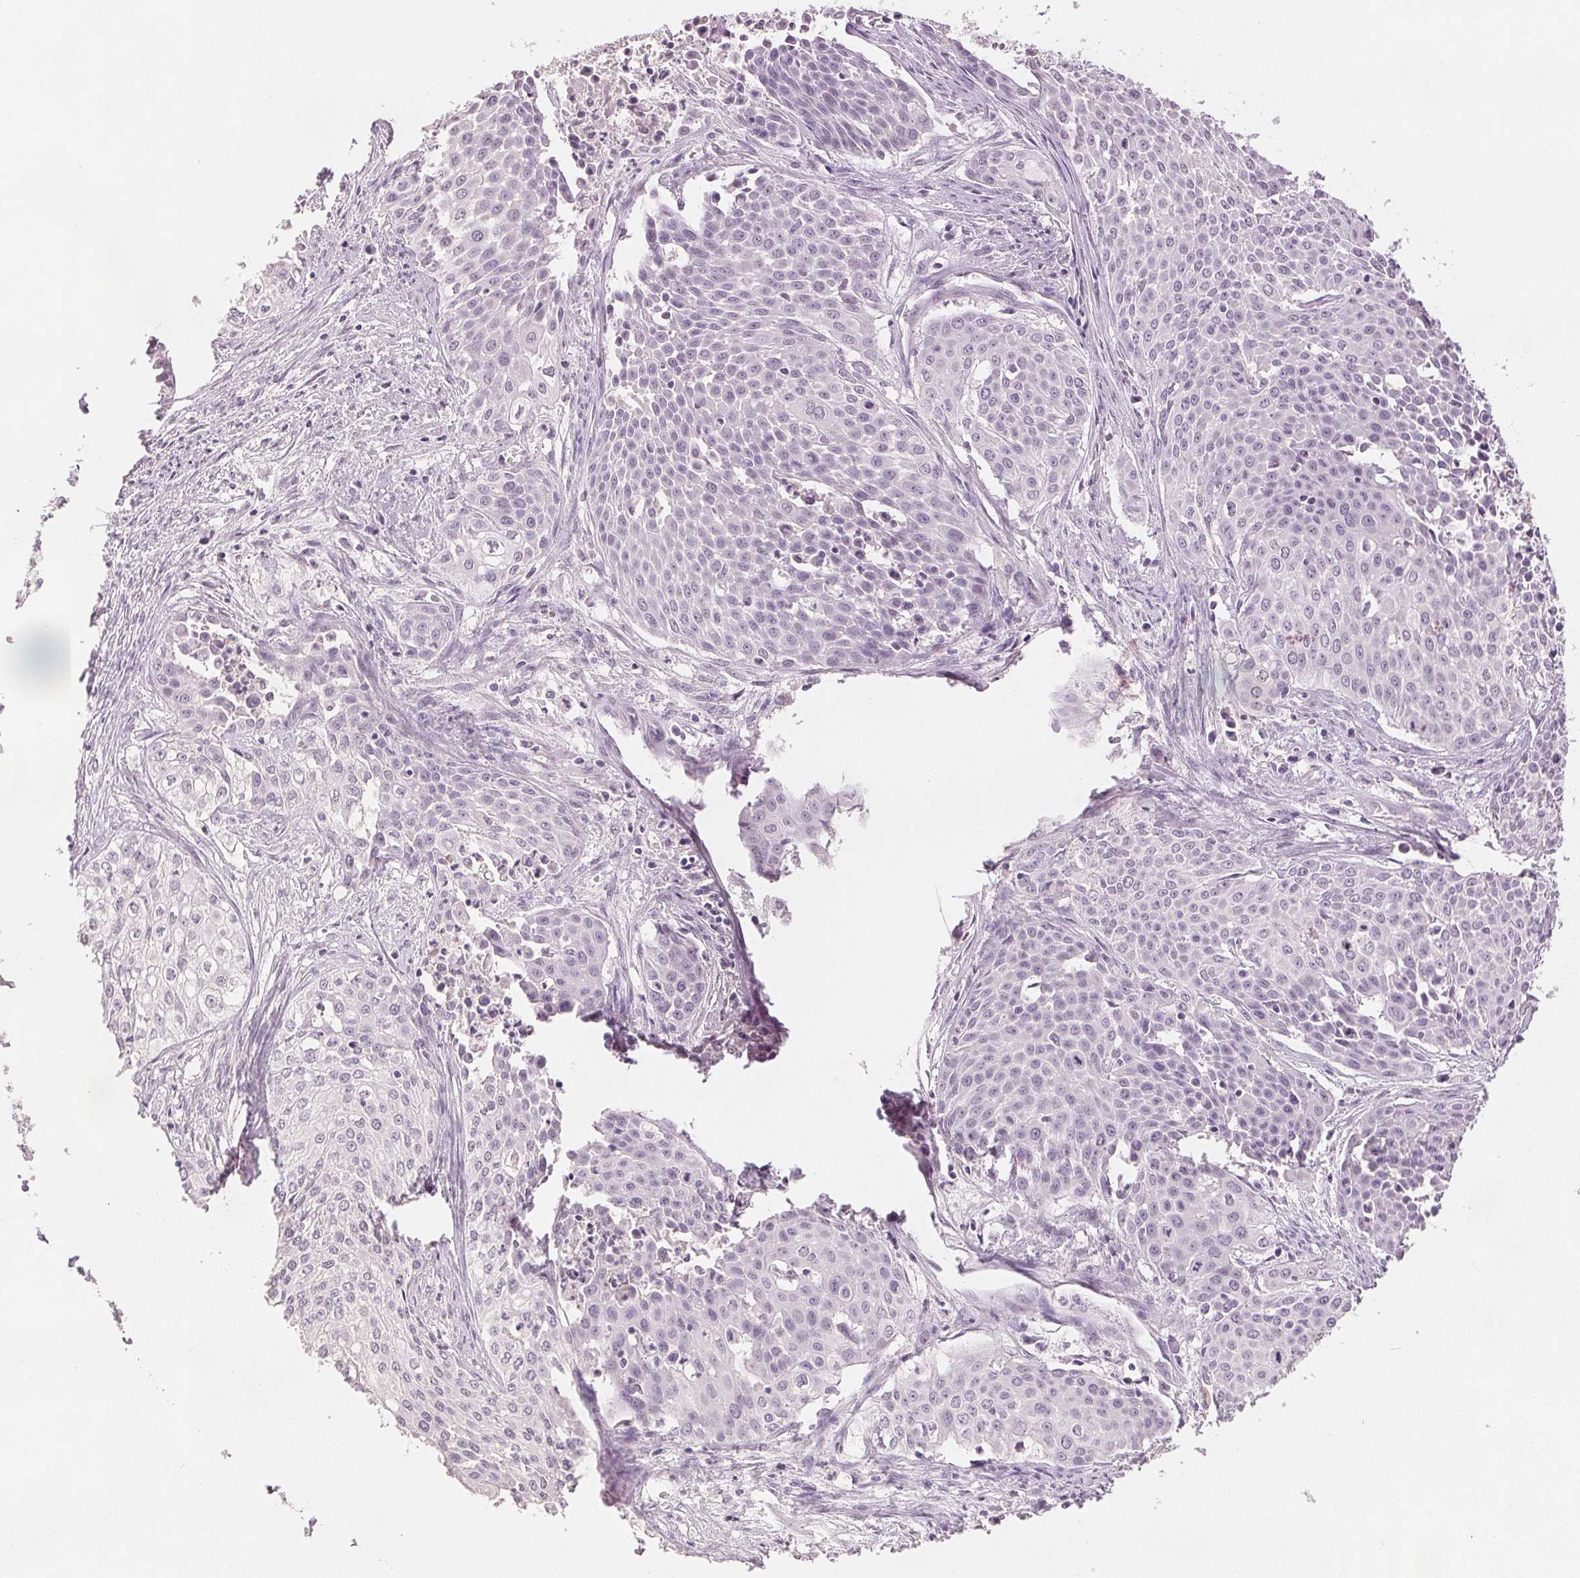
{"staining": {"intensity": "negative", "quantity": "none", "location": "none"}, "tissue": "cervical cancer", "cell_type": "Tumor cells", "image_type": "cancer", "snomed": [{"axis": "morphology", "description": "Squamous cell carcinoma, NOS"}, {"axis": "topography", "description": "Cervix"}], "caption": "A photomicrograph of human cervical cancer is negative for staining in tumor cells.", "gene": "SCGN", "patient": {"sex": "female", "age": 39}}